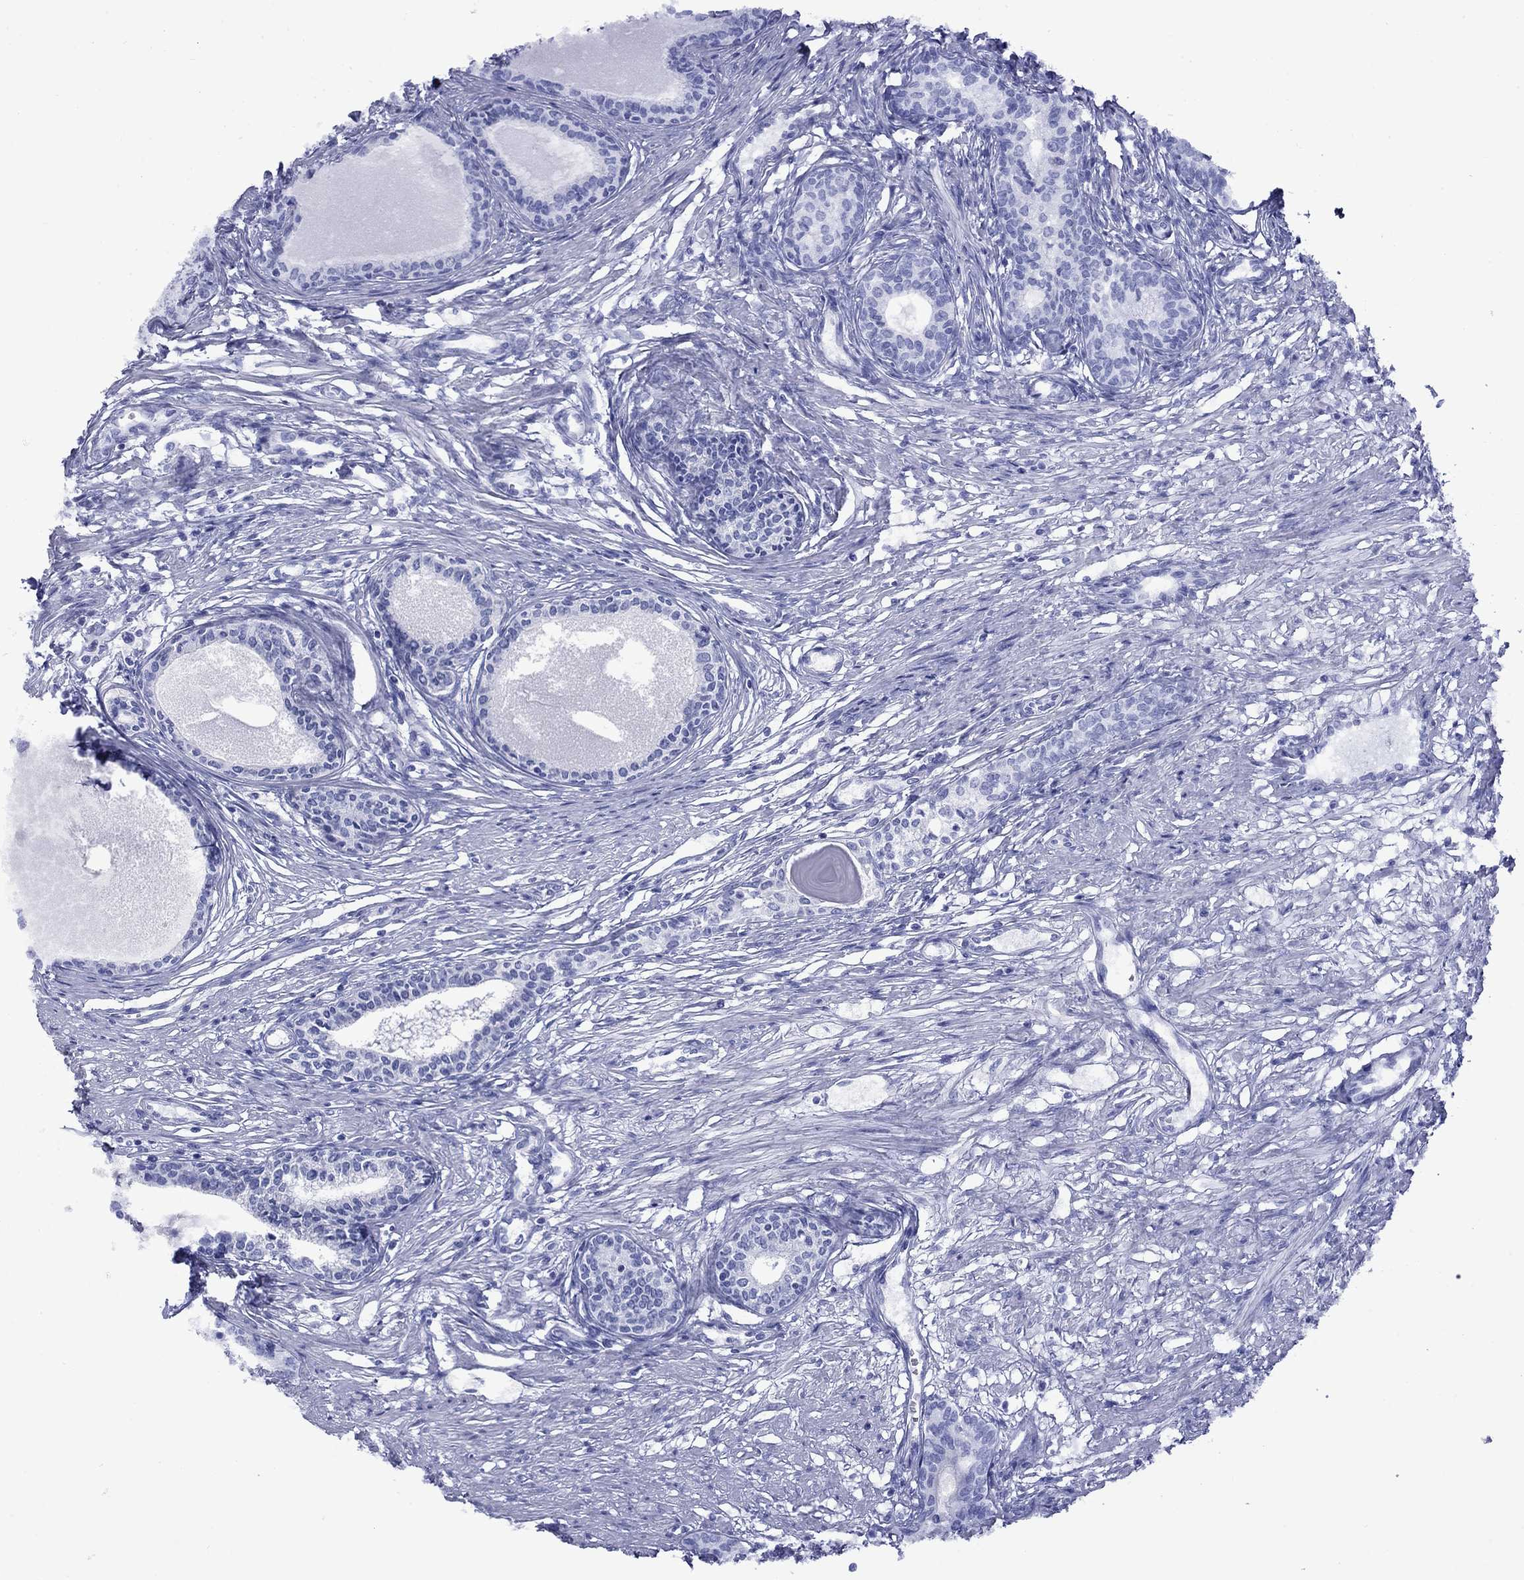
{"staining": {"intensity": "negative", "quantity": "none", "location": "none"}, "tissue": "prostate", "cell_type": "Glandular cells", "image_type": "normal", "snomed": [{"axis": "morphology", "description": "Normal tissue, NOS"}, {"axis": "topography", "description": "Prostate"}], "caption": "The image displays no staining of glandular cells in normal prostate. (DAB immunohistochemistry (IHC), high magnification).", "gene": "GIP", "patient": {"sex": "male", "age": 60}}